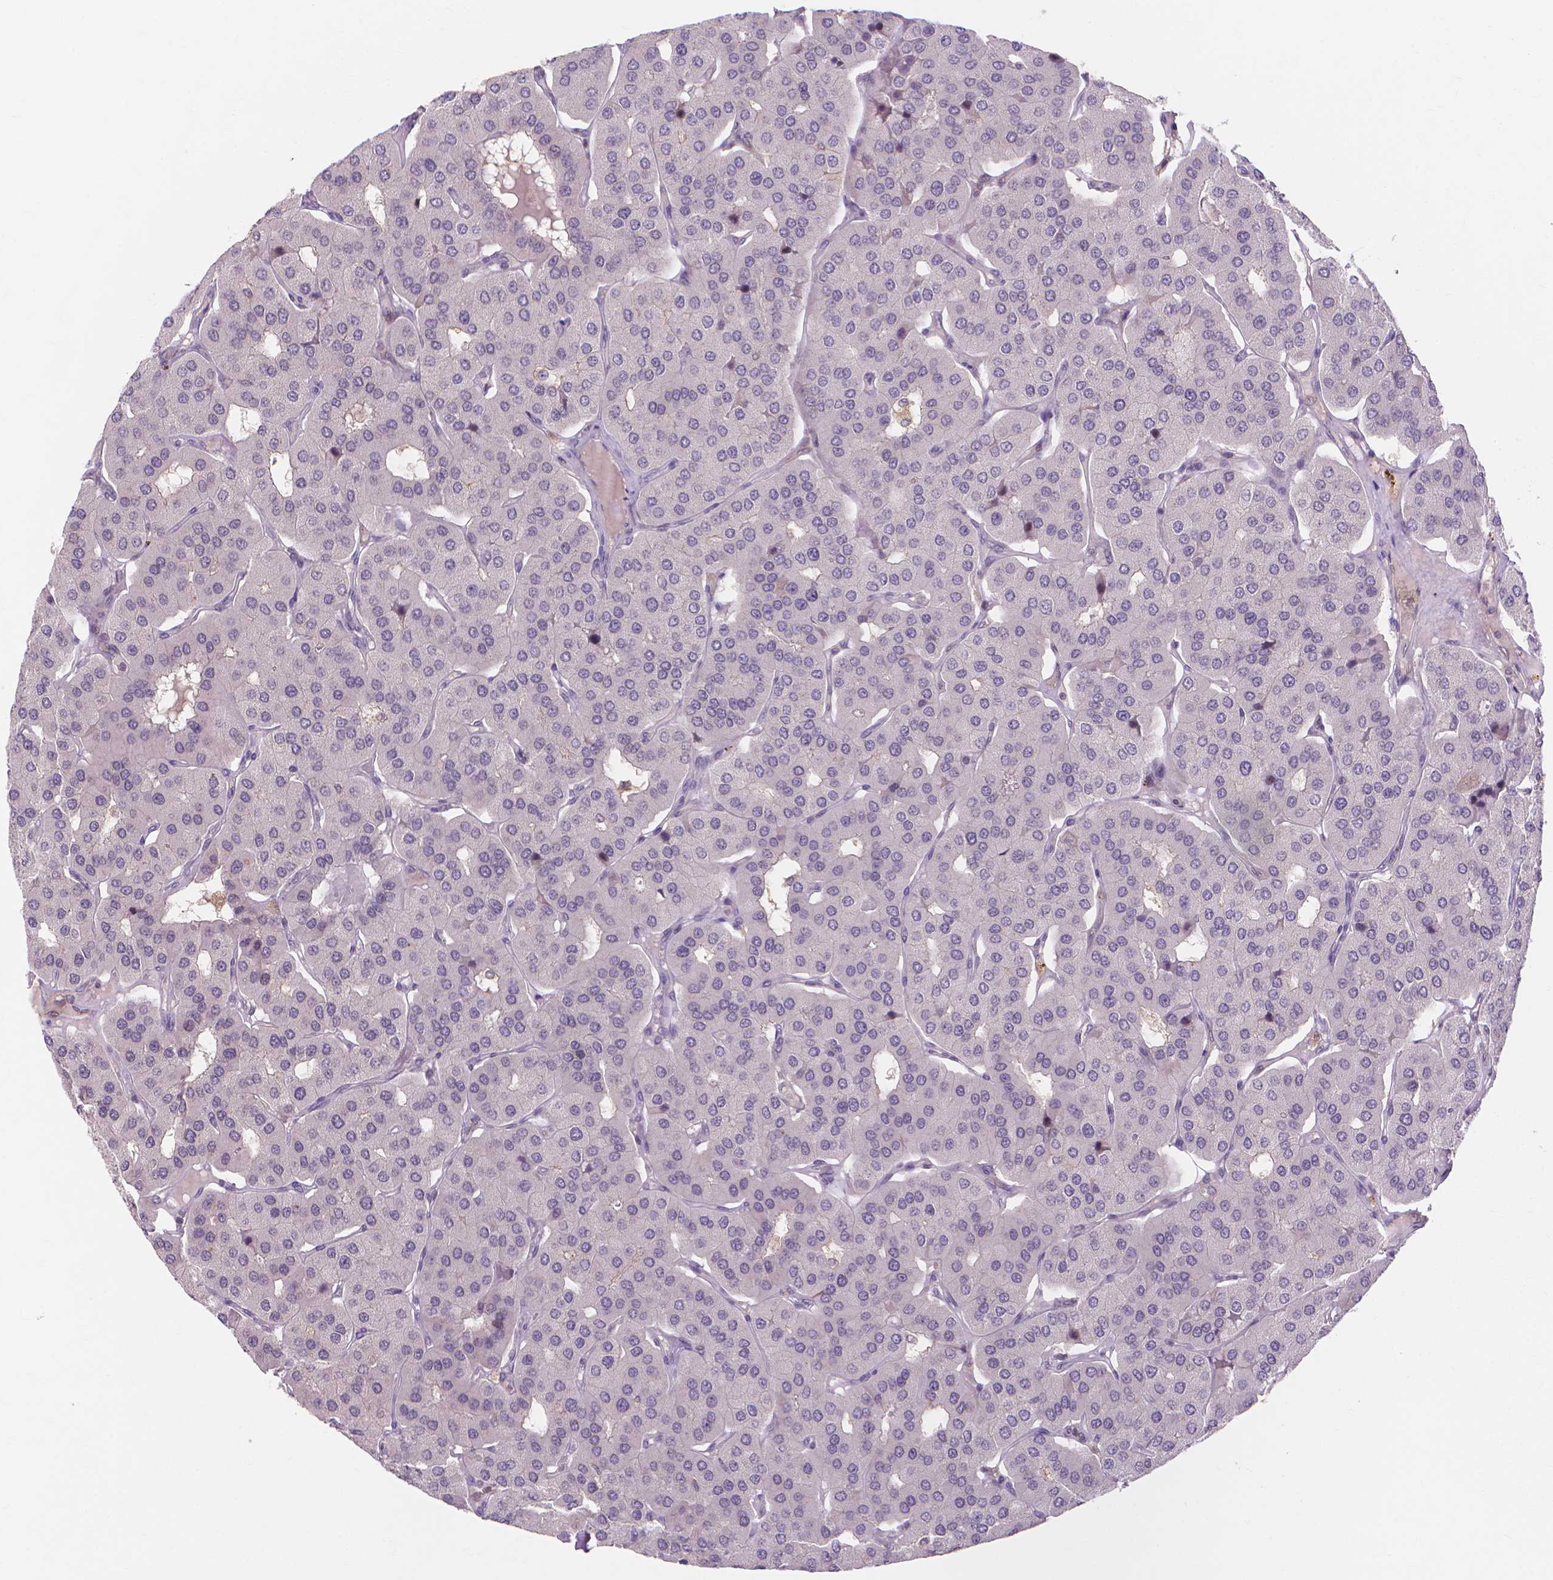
{"staining": {"intensity": "negative", "quantity": "none", "location": "none"}, "tissue": "parathyroid gland", "cell_type": "Glandular cells", "image_type": "normal", "snomed": [{"axis": "morphology", "description": "Normal tissue, NOS"}, {"axis": "morphology", "description": "Adenoma, NOS"}, {"axis": "topography", "description": "Parathyroid gland"}], "caption": "Benign parathyroid gland was stained to show a protein in brown. There is no significant staining in glandular cells. The staining was performed using DAB (3,3'-diaminobenzidine) to visualize the protein expression in brown, while the nuclei were stained in blue with hematoxylin (Magnification: 20x).", "gene": "PRDM13", "patient": {"sex": "female", "age": 86}}